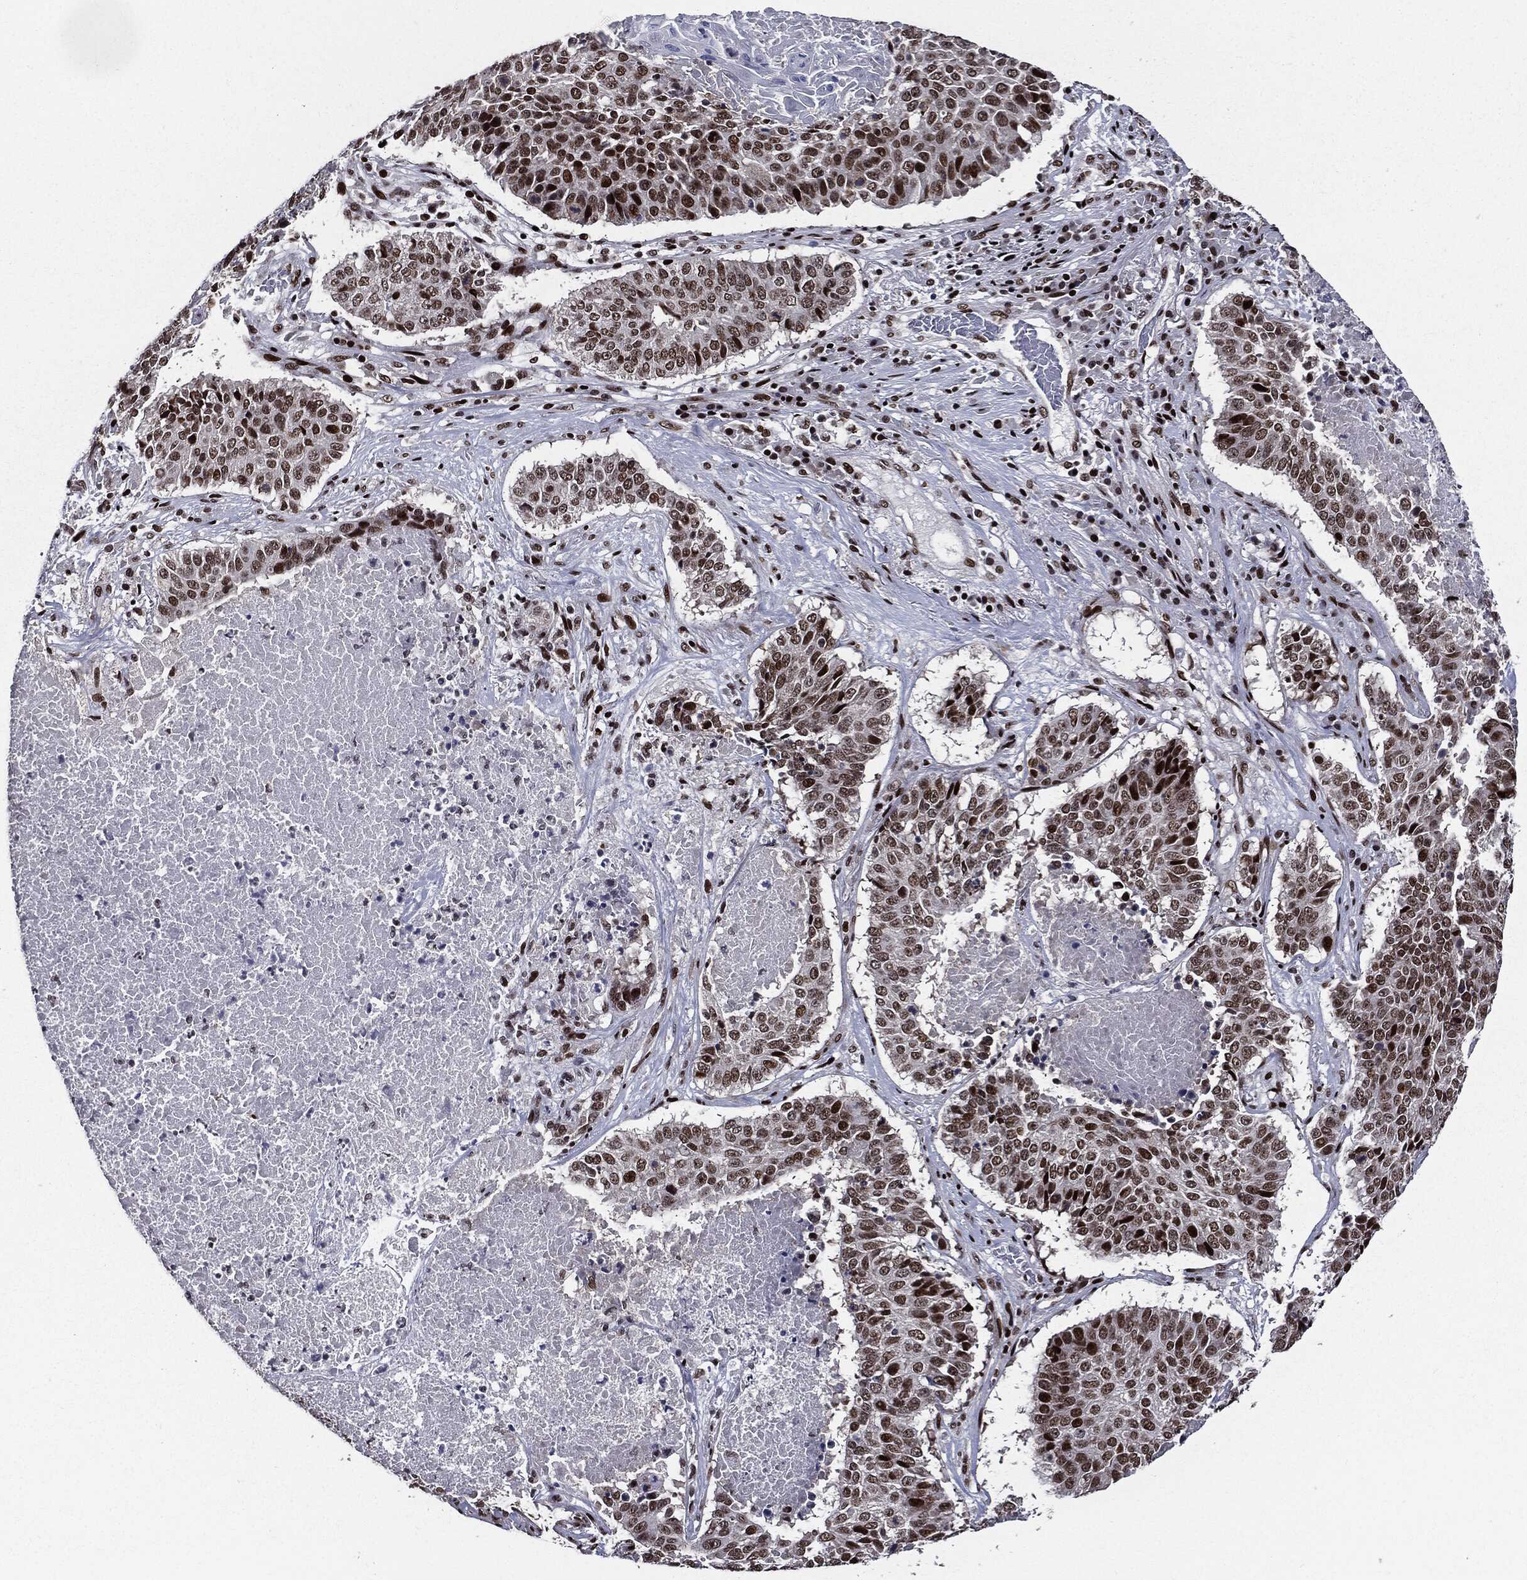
{"staining": {"intensity": "moderate", "quantity": ">75%", "location": "nuclear"}, "tissue": "lung cancer", "cell_type": "Tumor cells", "image_type": "cancer", "snomed": [{"axis": "morphology", "description": "Squamous cell carcinoma, NOS"}, {"axis": "topography", "description": "Lung"}], "caption": "This micrograph reveals immunohistochemistry (IHC) staining of human lung cancer (squamous cell carcinoma), with medium moderate nuclear staining in about >75% of tumor cells.", "gene": "ZFP91", "patient": {"sex": "male", "age": 64}}